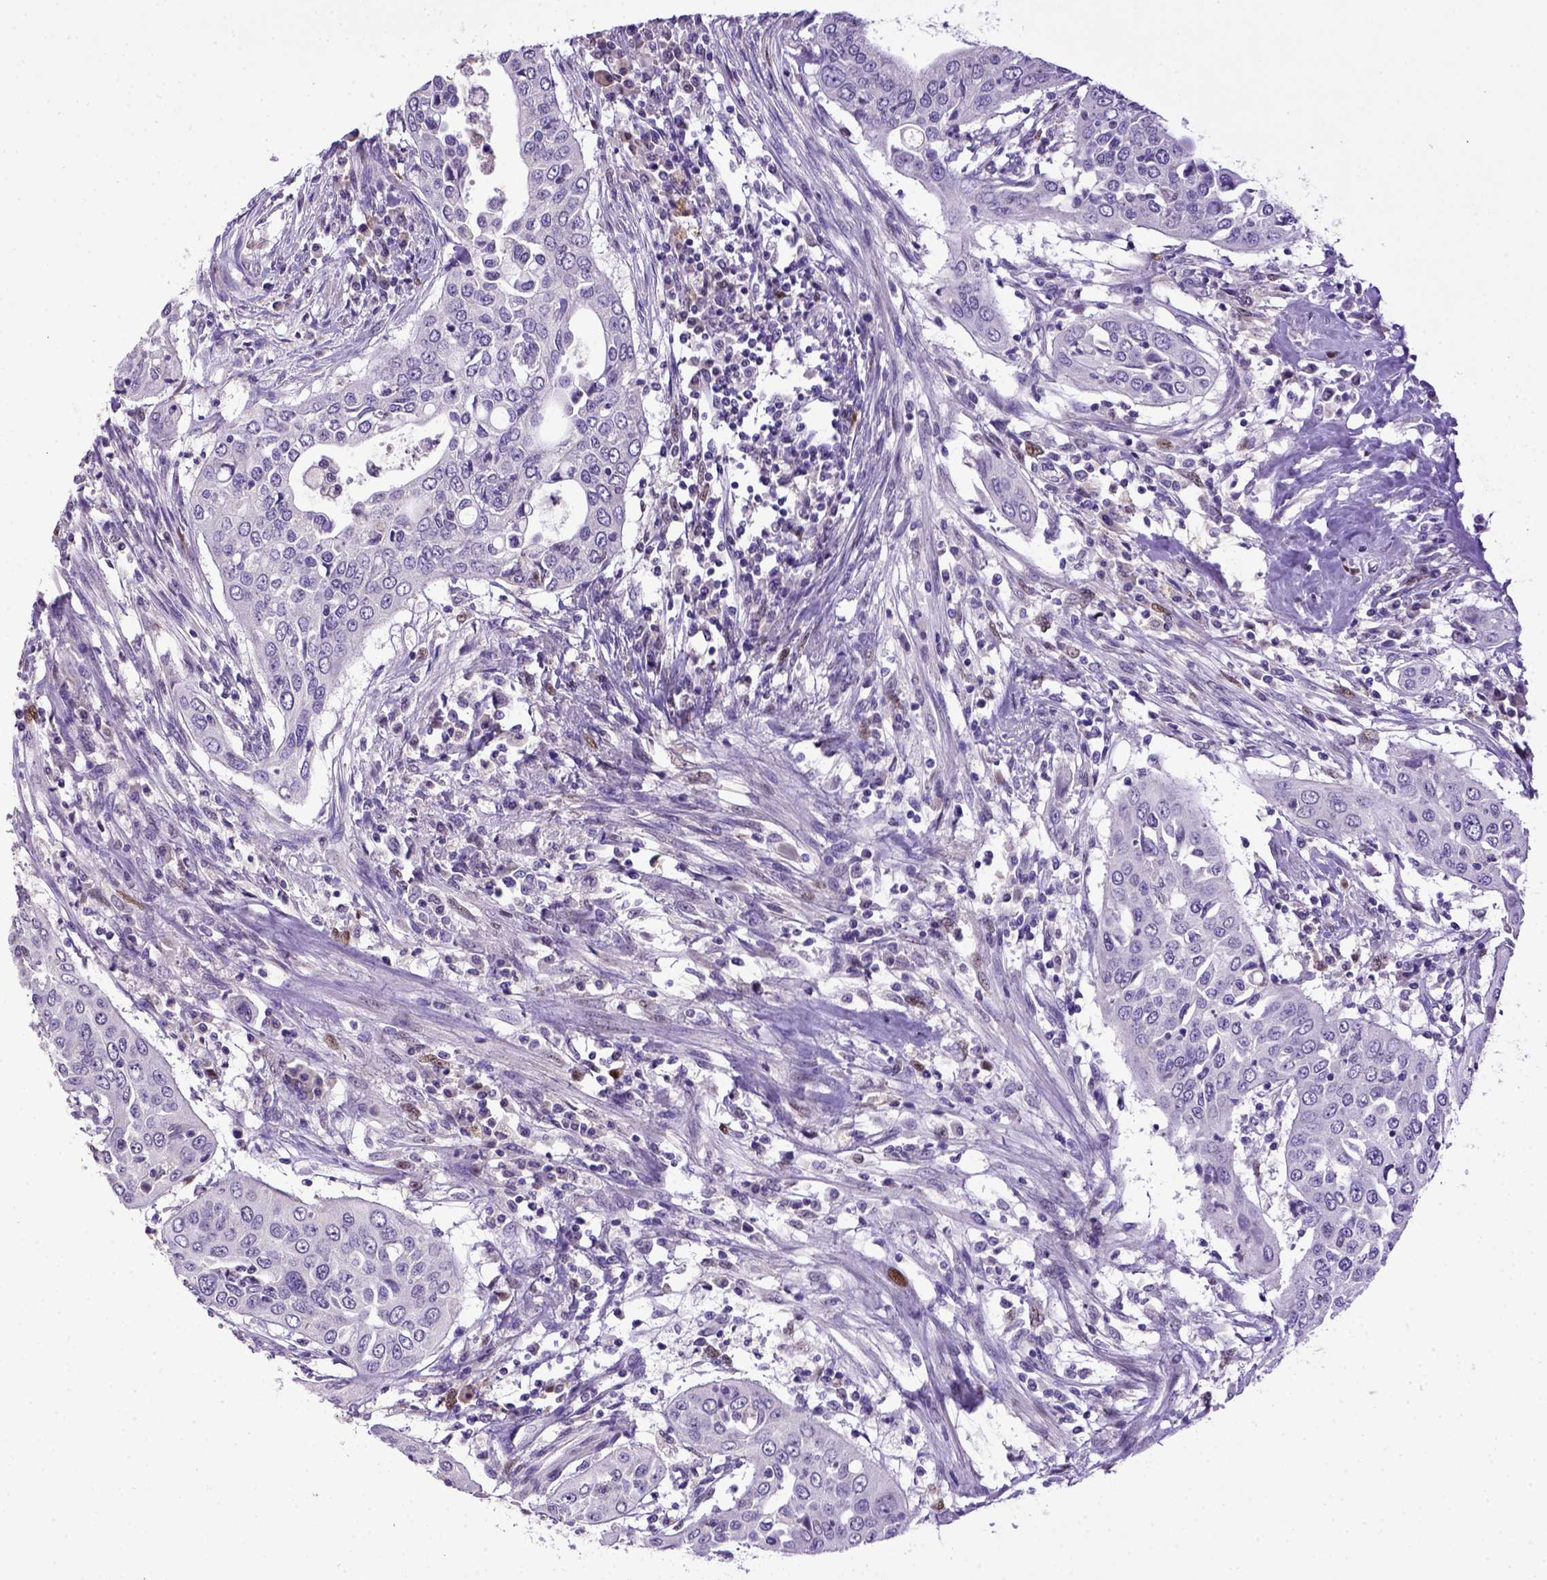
{"staining": {"intensity": "negative", "quantity": "none", "location": "none"}, "tissue": "urothelial cancer", "cell_type": "Tumor cells", "image_type": "cancer", "snomed": [{"axis": "morphology", "description": "Urothelial carcinoma, High grade"}, {"axis": "topography", "description": "Urinary bladder"}], "caption": "DAB (3,3'-diaminobenzidine) immunohistochemical staining of human urothelial cancer demonstrates no significant expression in tumor cells. (DAB immunohistochemistry visualized using brightfield microscopy, high magnification).", "gene": "CDKN1A", "patient": {"sex": "male", "age": 82}}